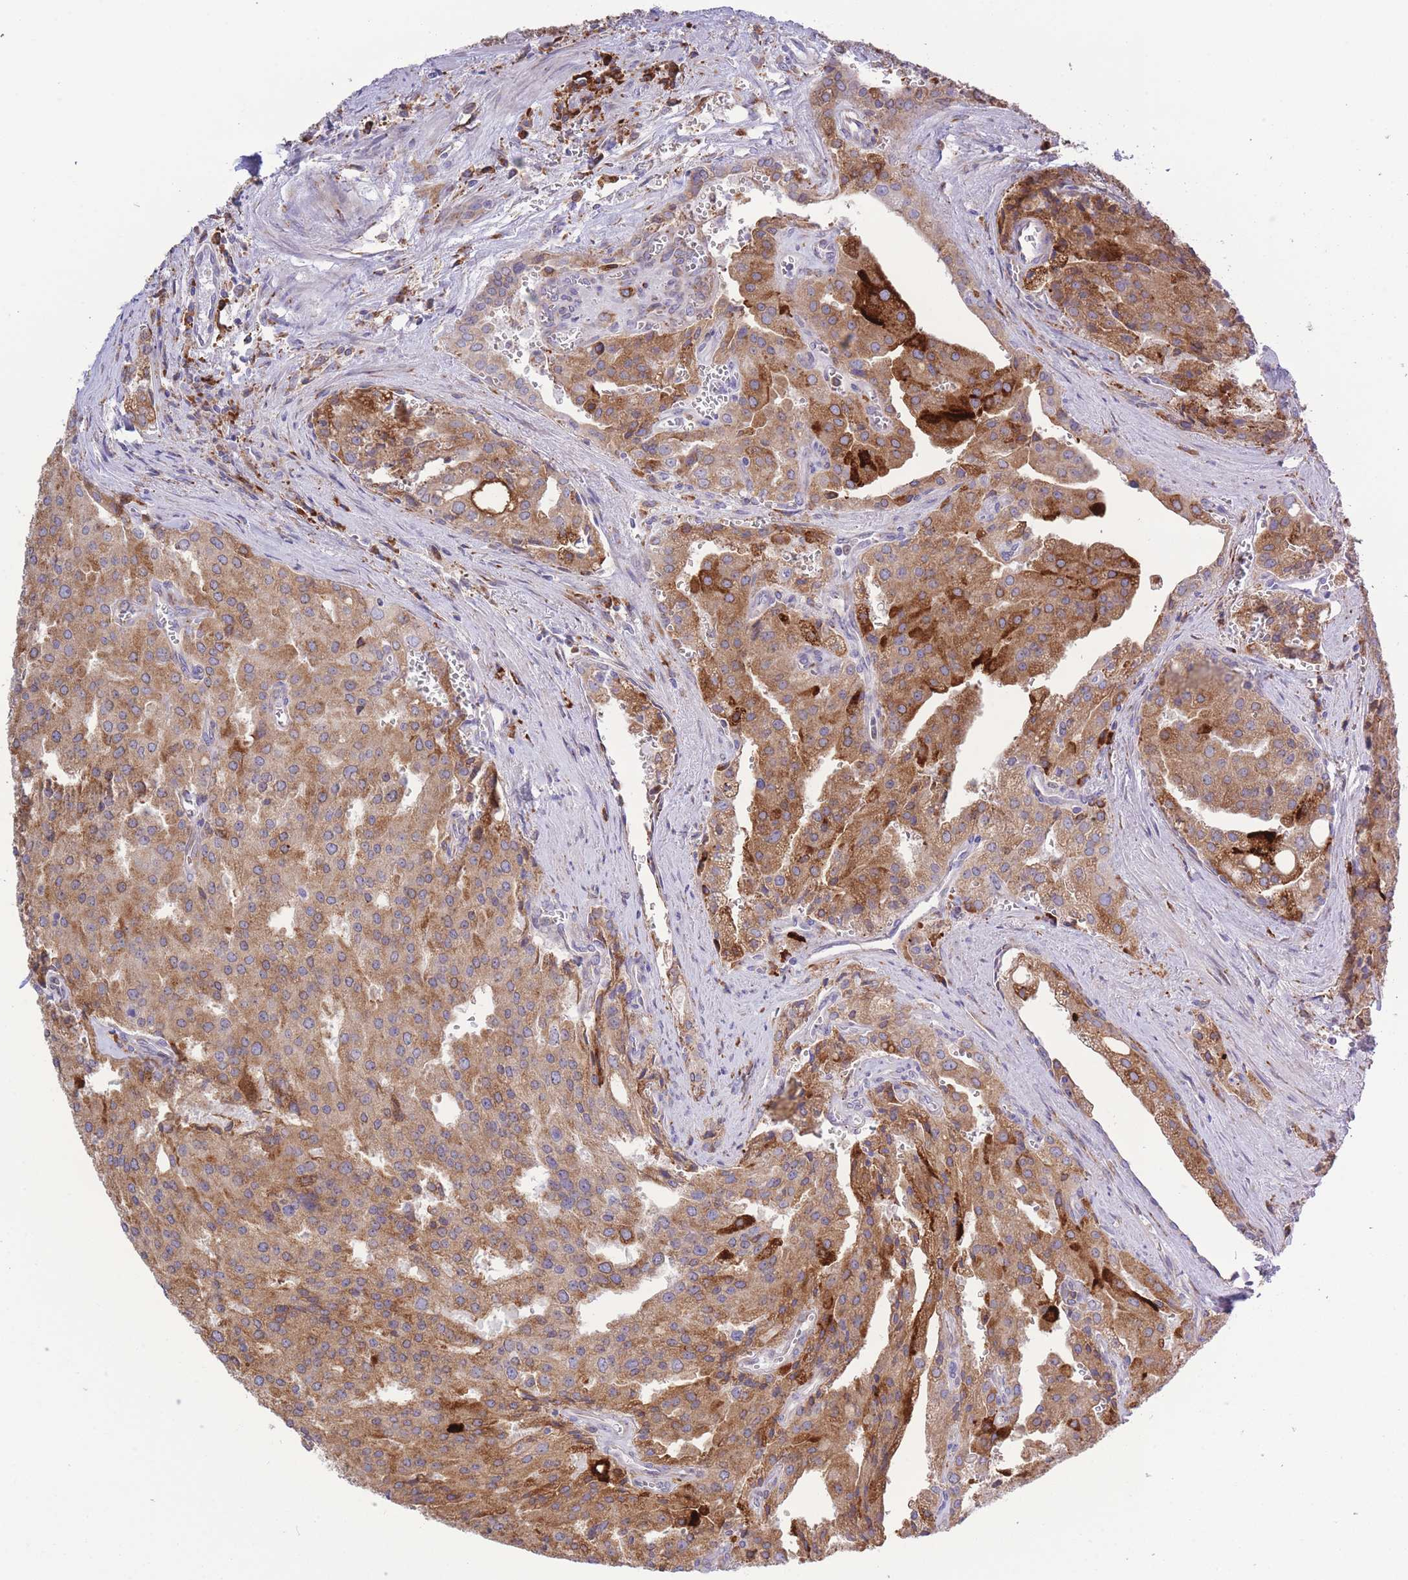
{"staining": {"intensity": "moderate", "quantity": ">75%", "location": "cytoplasmic/membranous"}, "tissue": "prostate cancer", "cell_type": "Tumor cells", "image_type": "cancer", "snomed": [{"axis": "morphology", "description": "Adenocarcinoma, High grade"}, {"axis": "topography", "description": "Prostate"}], "caption": "Tumor cells exhibit medium levels of moderate cytoplasmic/membranous positivity in approximately >75% of cells in human prostate cancer.", "gene": "MYDGF", "patient": {"sex": "male", "age": 68}}